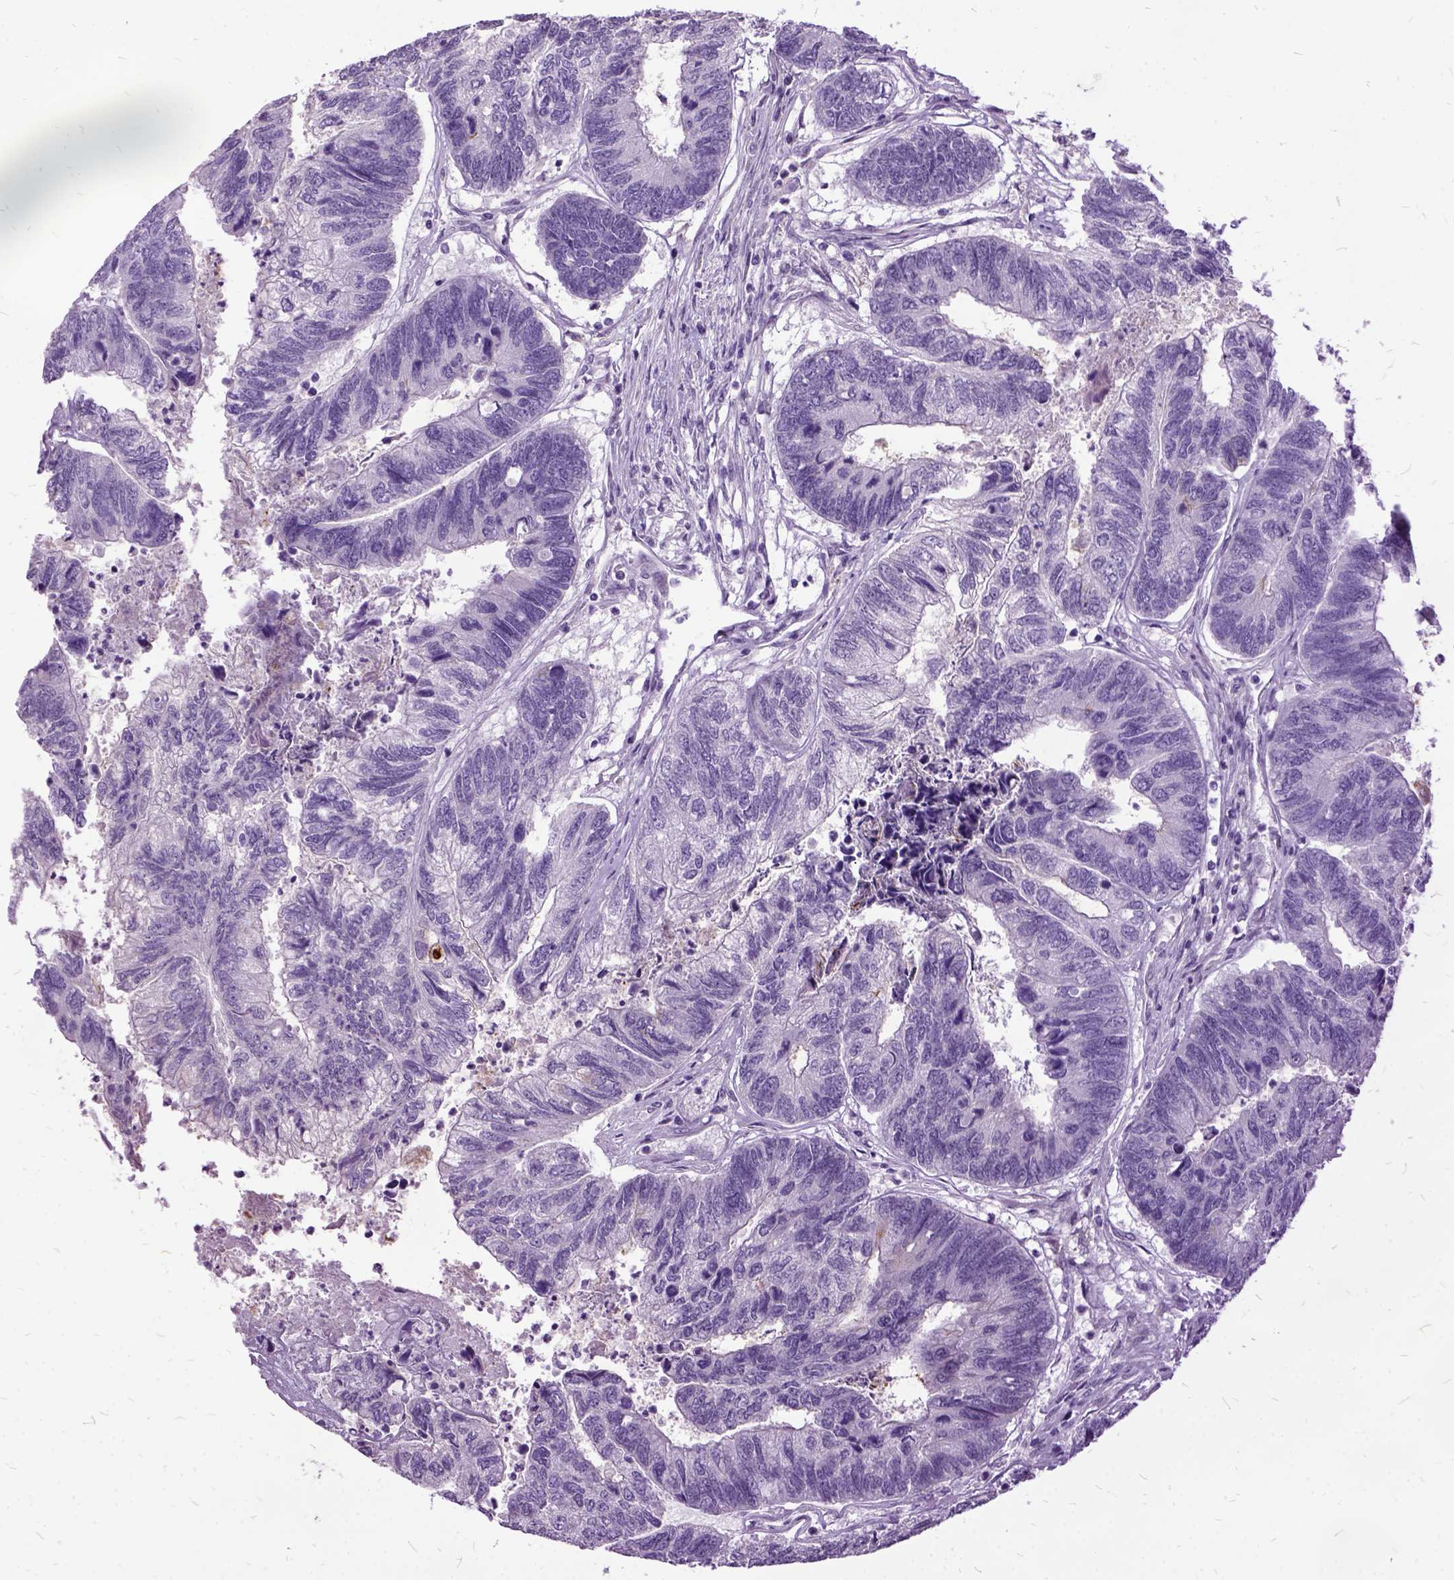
{"staining": {"intensity": "negative", "quantity": "none", "location": "none"}, "tissue": "colorectal cancer", "cell_type": "Tumor cells", "image_type": "cancer", "snomed": [{"axis": "morphology", "description": "Adenocarcinoma, NOS"}, {"axis": "topography", "description": "Colon"}], "caption": "This is an immunohistochemistry (IHC) micrograph of human colorectal cancer. There is no positivity in tumor cells.", "gene": "MME", "patient": {"sex": "female", "age": 67}}